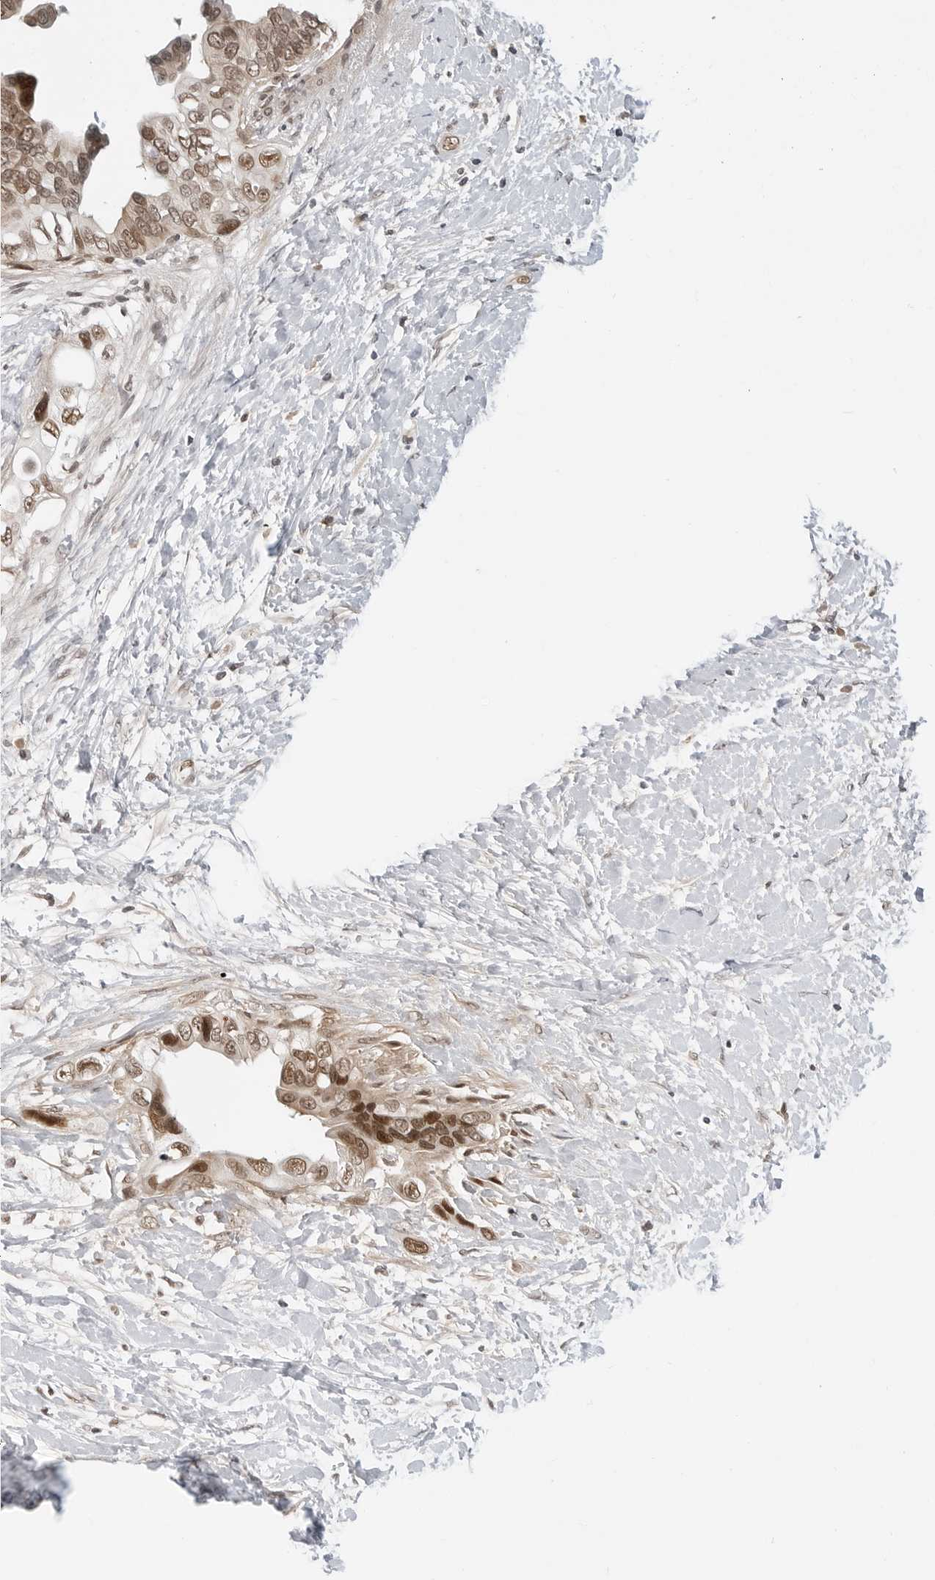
{"staining": {"intensity": "moderate", "quantity": "25%-75%", "location": "nuclear"}, "tissue": "pancreatic cancer", "cell_type": "Tumor cells", "image_type": "cancer", "snomed": [{"axis": "morphology", "description": "Adenocarcinoma, NOS"}, {"axis": "topography", "description": "Pancreas"}], "caption": "IHC image of adenocarcinoma (pancreatic) stained for a protein (brown), which shows medium levels of moderate nuclear expression in about 25%-75% of tumor cells.", "gene": "C8orf33", "patient": {"sex": "female", "age": 56}}